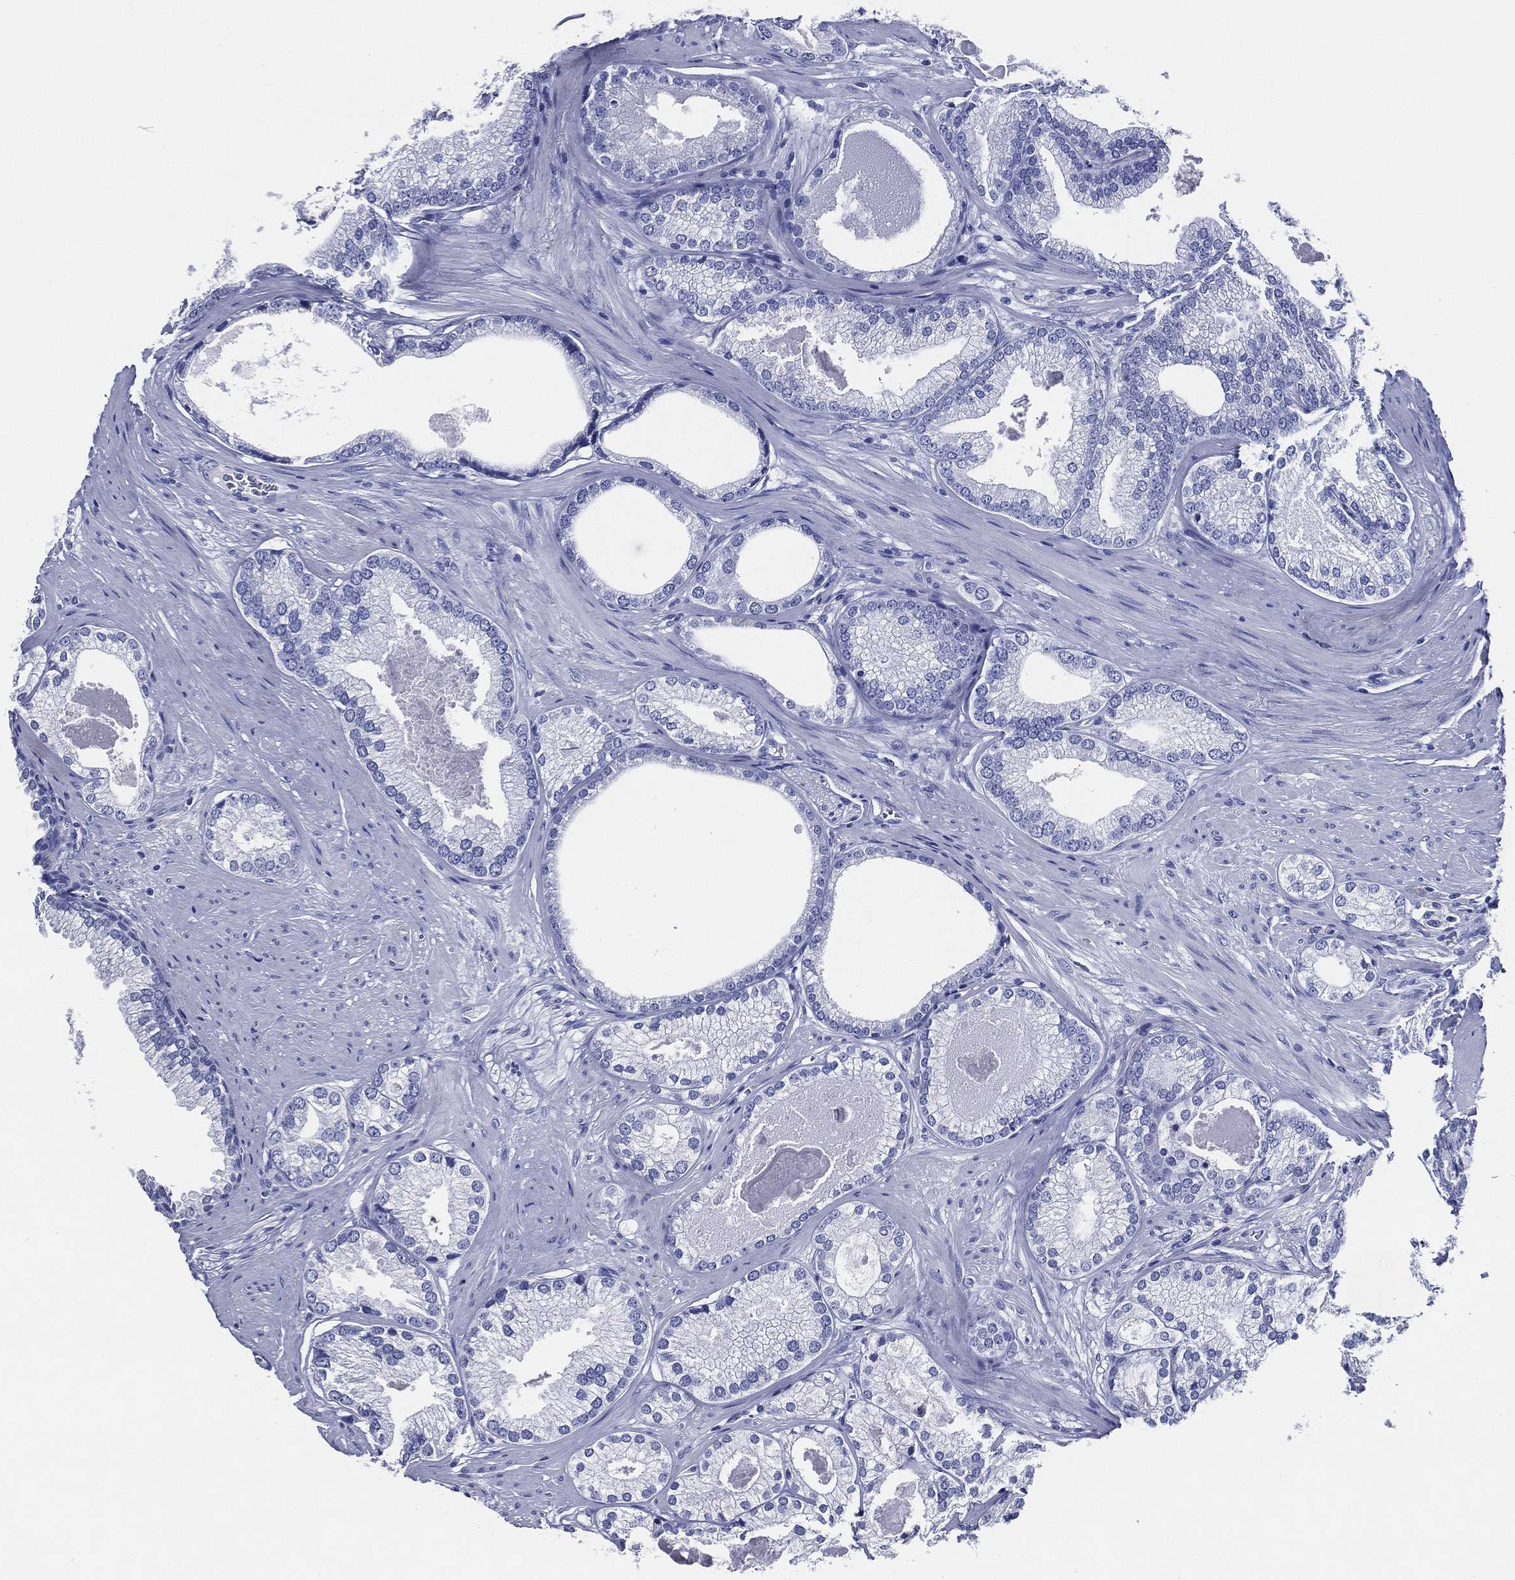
{"staining": {"intensity": "negative", "quantity": "none", "location": "none"}, "tissue": "prostate cancer", "cell_type": "Tumor cells", "image_type": "cancer", "snomed": [{"axis": "morphology", "description": "Adenocarcinoma, High grade"}, {"axis": "topography", "description": "Prostate and seminal vesicle, NOS"}], "caption": "A high-resolution image shows IHC staining of prostate cancer, which displays no significant positivity in tumor cells. (DAB immunohistochemistry, high magnification).", "gene": "ACE2", "patient": {"sex": "male", "age": 62}}